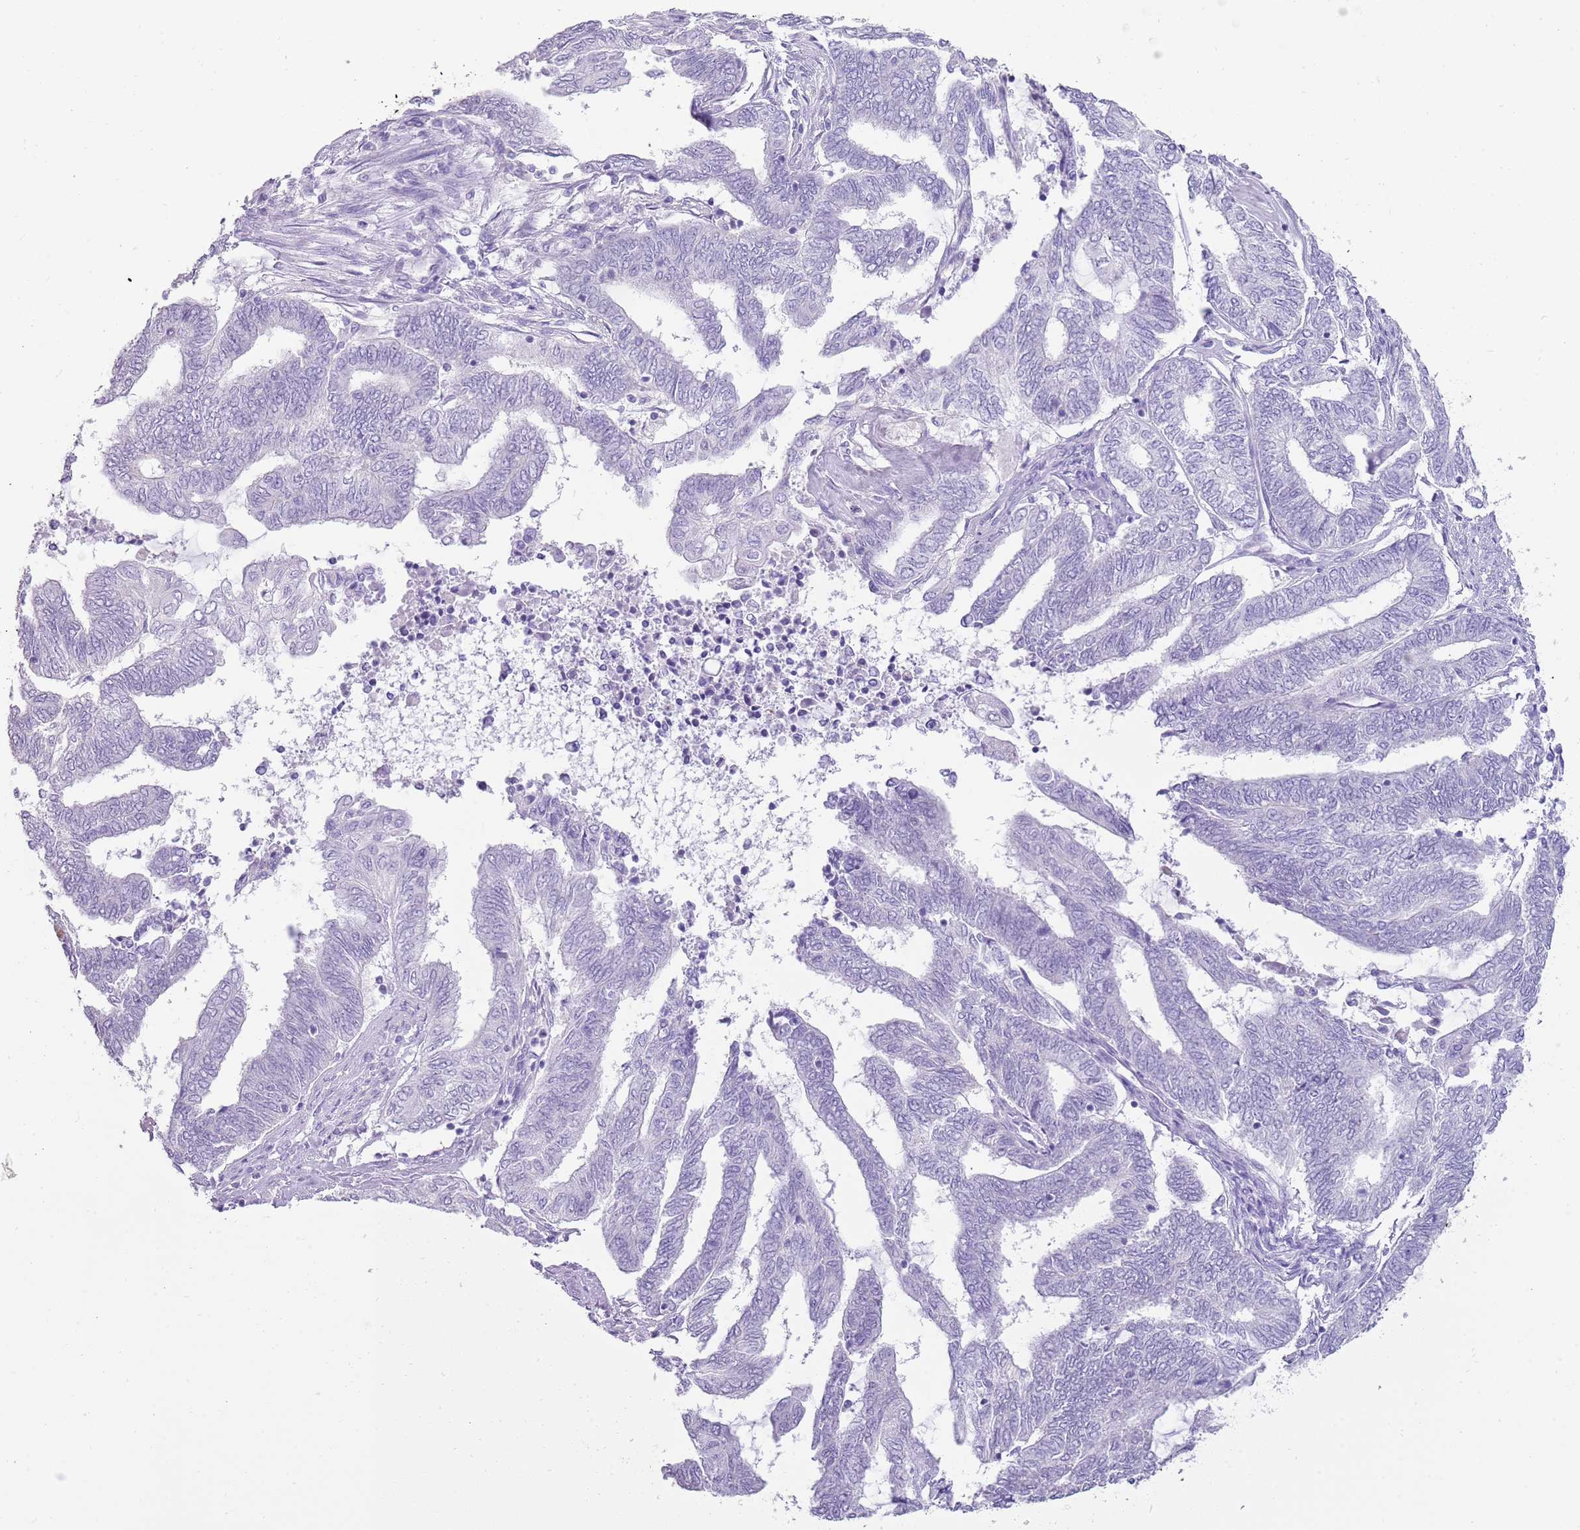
{"staining": {"intensity": "negative", "quantity": "none", "location": "none"}, "tissue": "endometrial cancer", "cell_type": "Tumor cells", "image_type": "cancer", "snomed": [{"axis": "morphology", "description": "Adenocarcinoma, NOS"}, {"axis": "topography", "description": "Uterus"}, {"axis": "topography", "description": "Endometrium"}], "caption": "Tumor cells are negative for protein expression in human endometrial adenocarcinoma.", "gene": "NBPF3", "patient": {"sex": "female", "age": 70}}